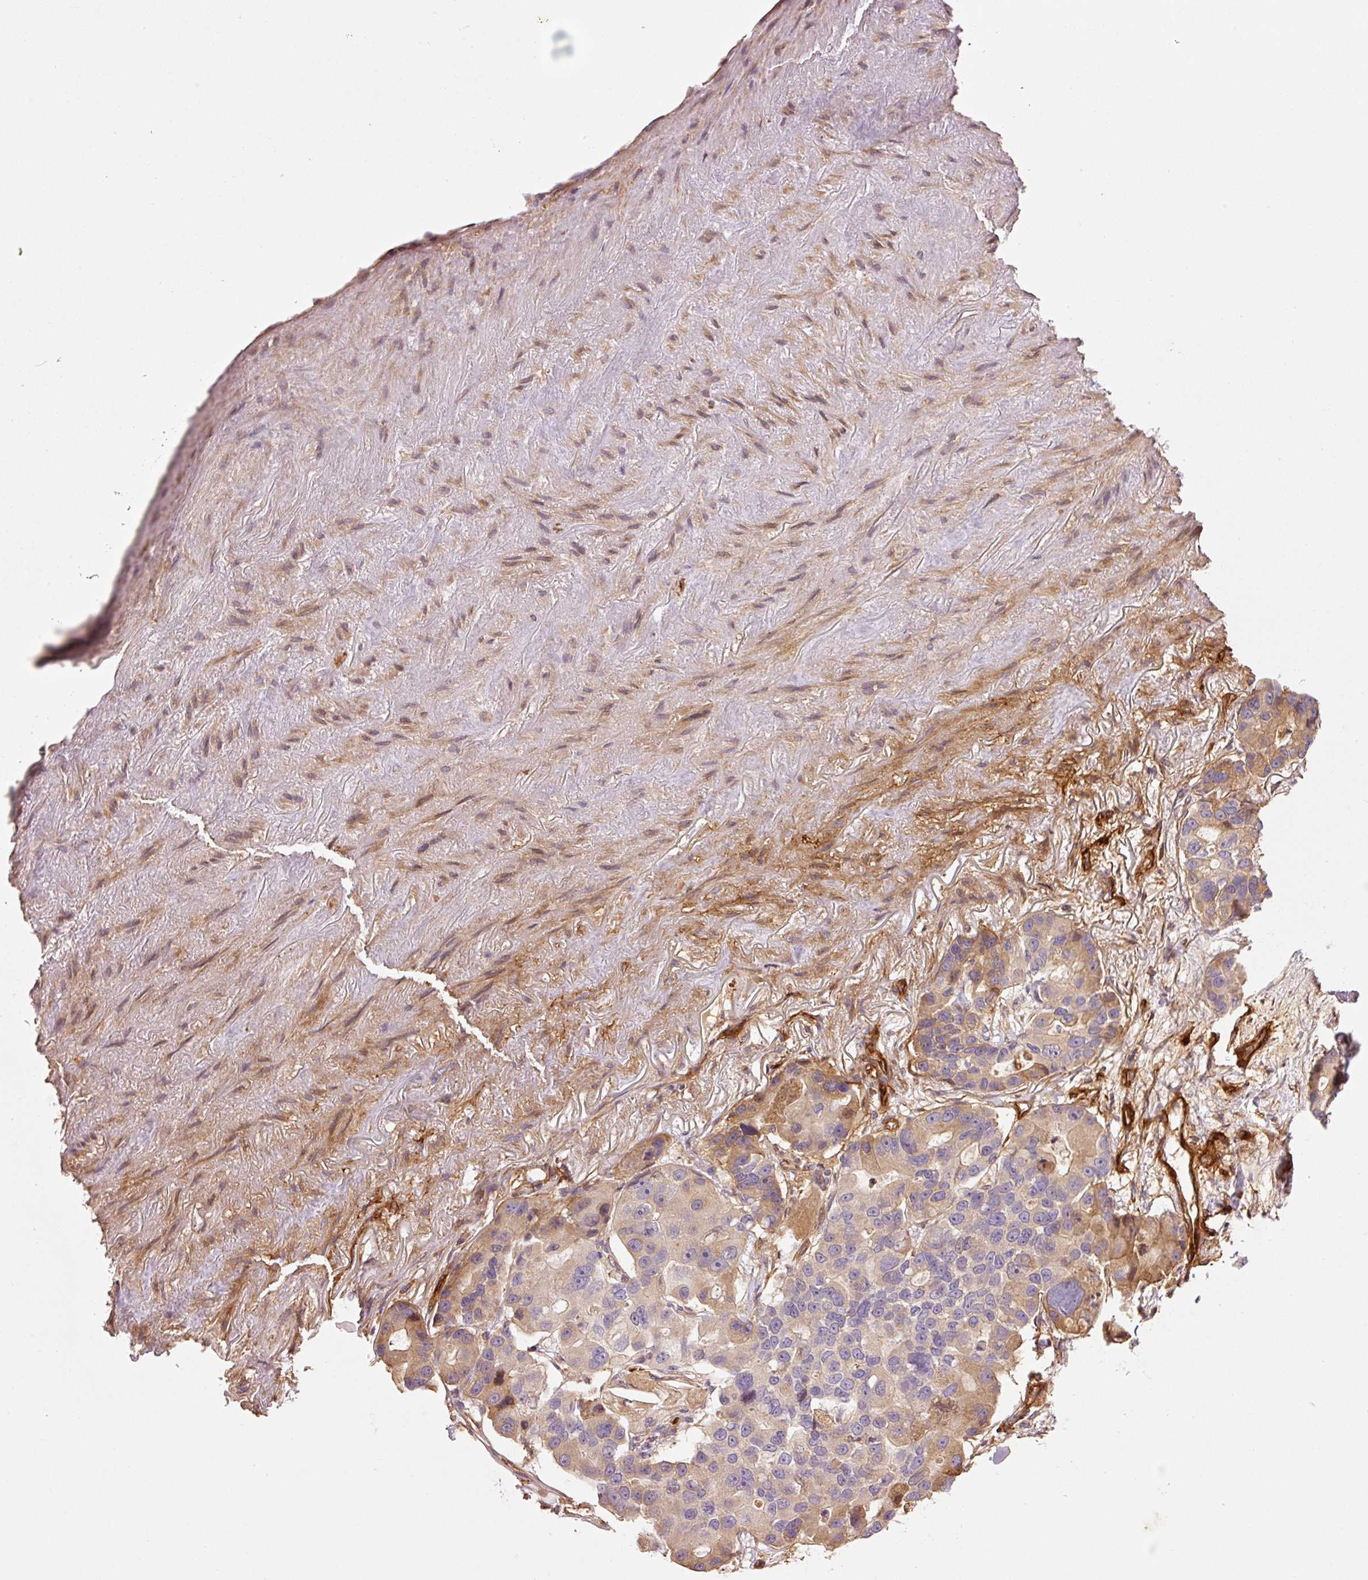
{"staining": {"intensity": "moderate", "quantity": "25%-75%", "location": "cytoplasmic/membranous"}, "tissue": "lung cancer", "cell_type": "Tumor cells", "image_type": "cancer", "snomed": [{"axis": "morphology", "description": "Adenocarcinoma, NOS"}, {"axis": "topography", "description": "Lung"}], "caption": "An image of adenocarcinoma (lung) stained for a protein displays moderate cytoplasmic/membranous brown staining in tumor cells.", "gene": "NID2", "patient": {"sex": "female", "age": 54}}